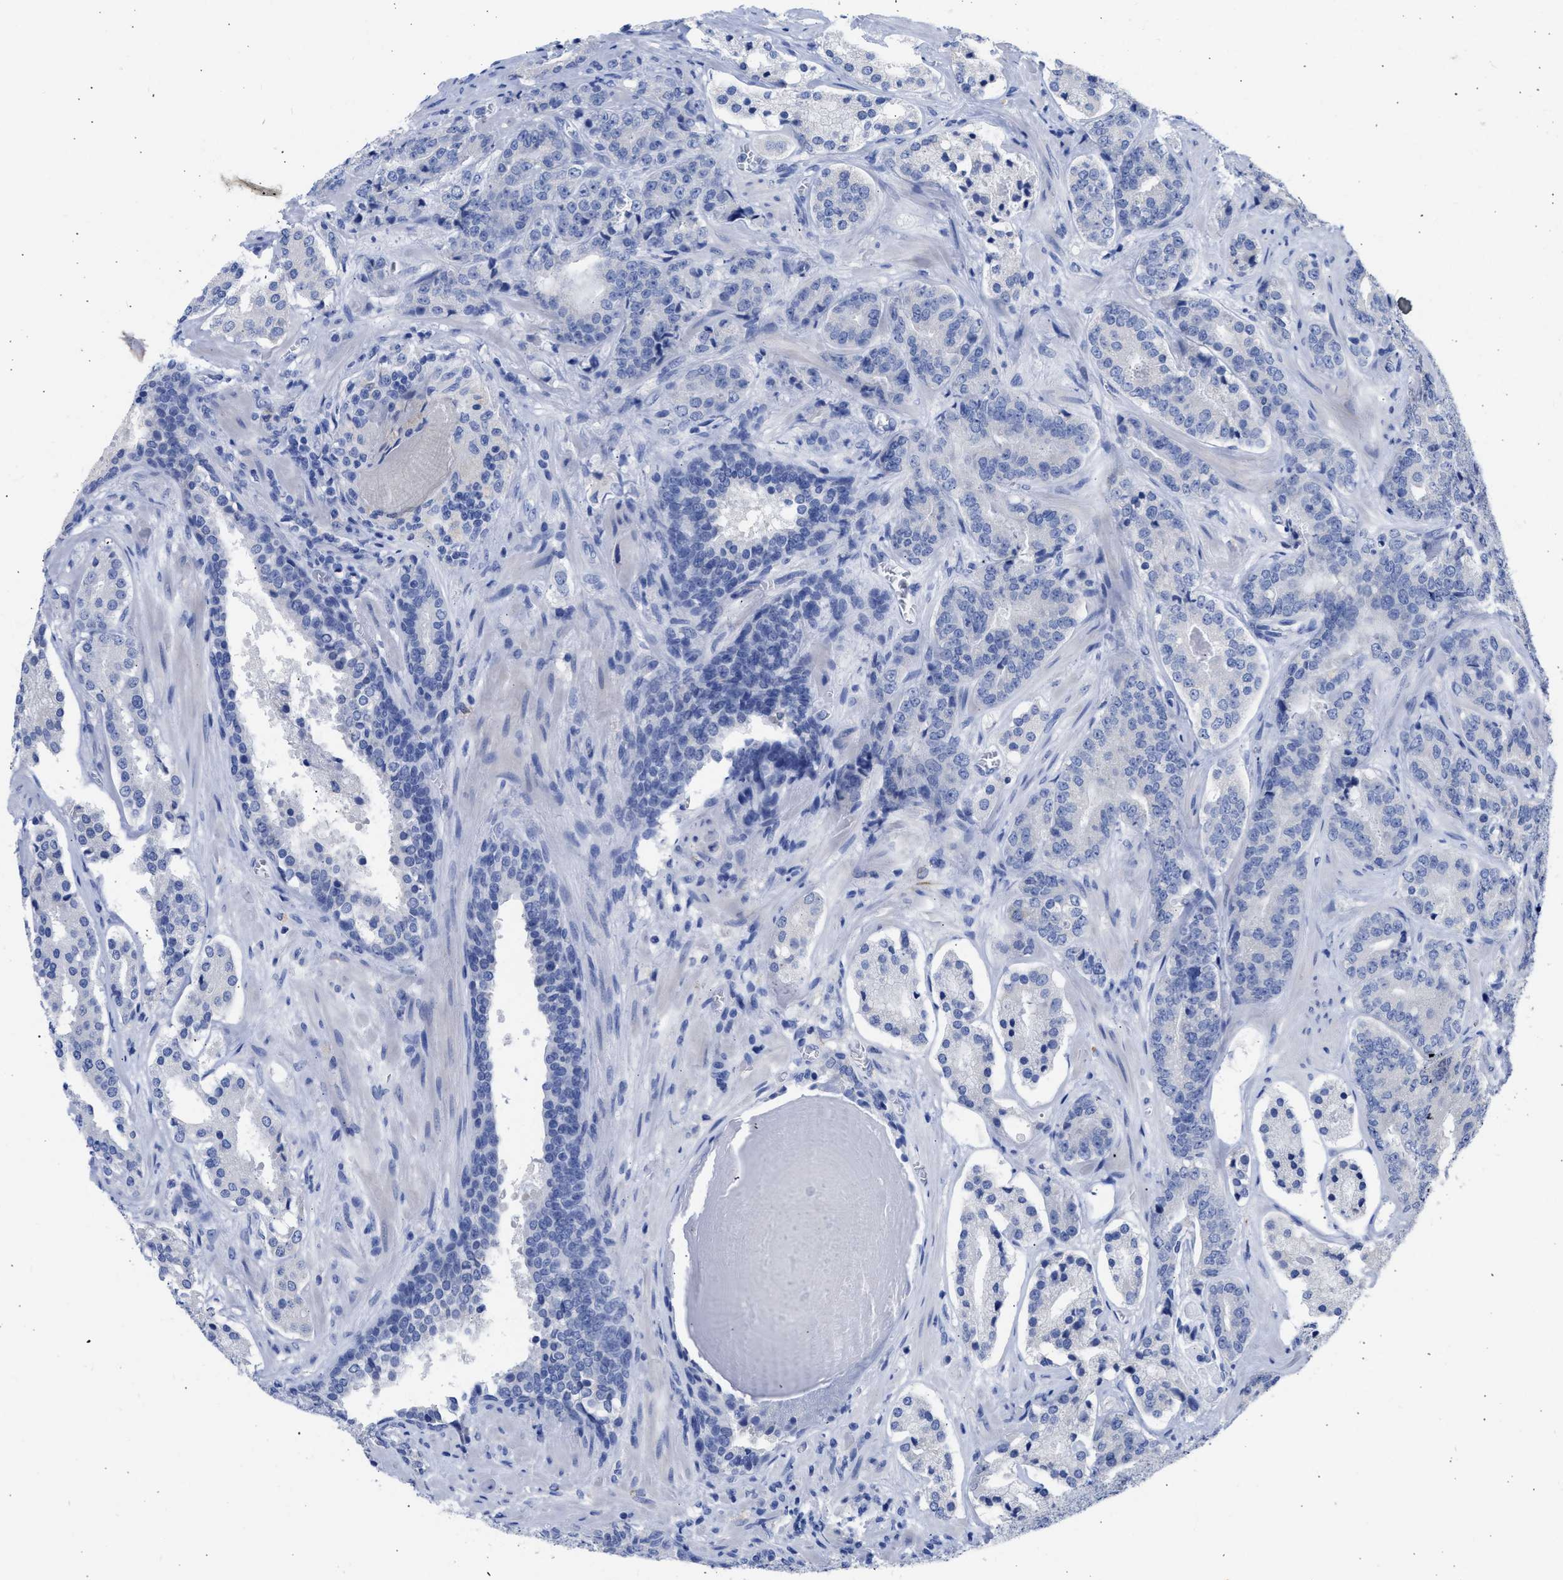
{"staining": {"intensity": "negative", "quantity": "none", "location": "none"}, "tissue": "prostate cancer", "cell_type": "Tumor cells", "image_type": "cancer", "snomed": [{"axis": "morphology", "description": "Adenocarcinoma, High grade"}, {"axis": "topography", "description": "Prostate"}], "caption": "High magnification brightfield microscopy of prostate adenocarcinoma (high-grade) stained with DAB (brown) and counterstained with hematoxylin (blue): tumor cells show no significant expression.", "gene": "RSPH1", "patient": {"sex": "male", "age": 60}}